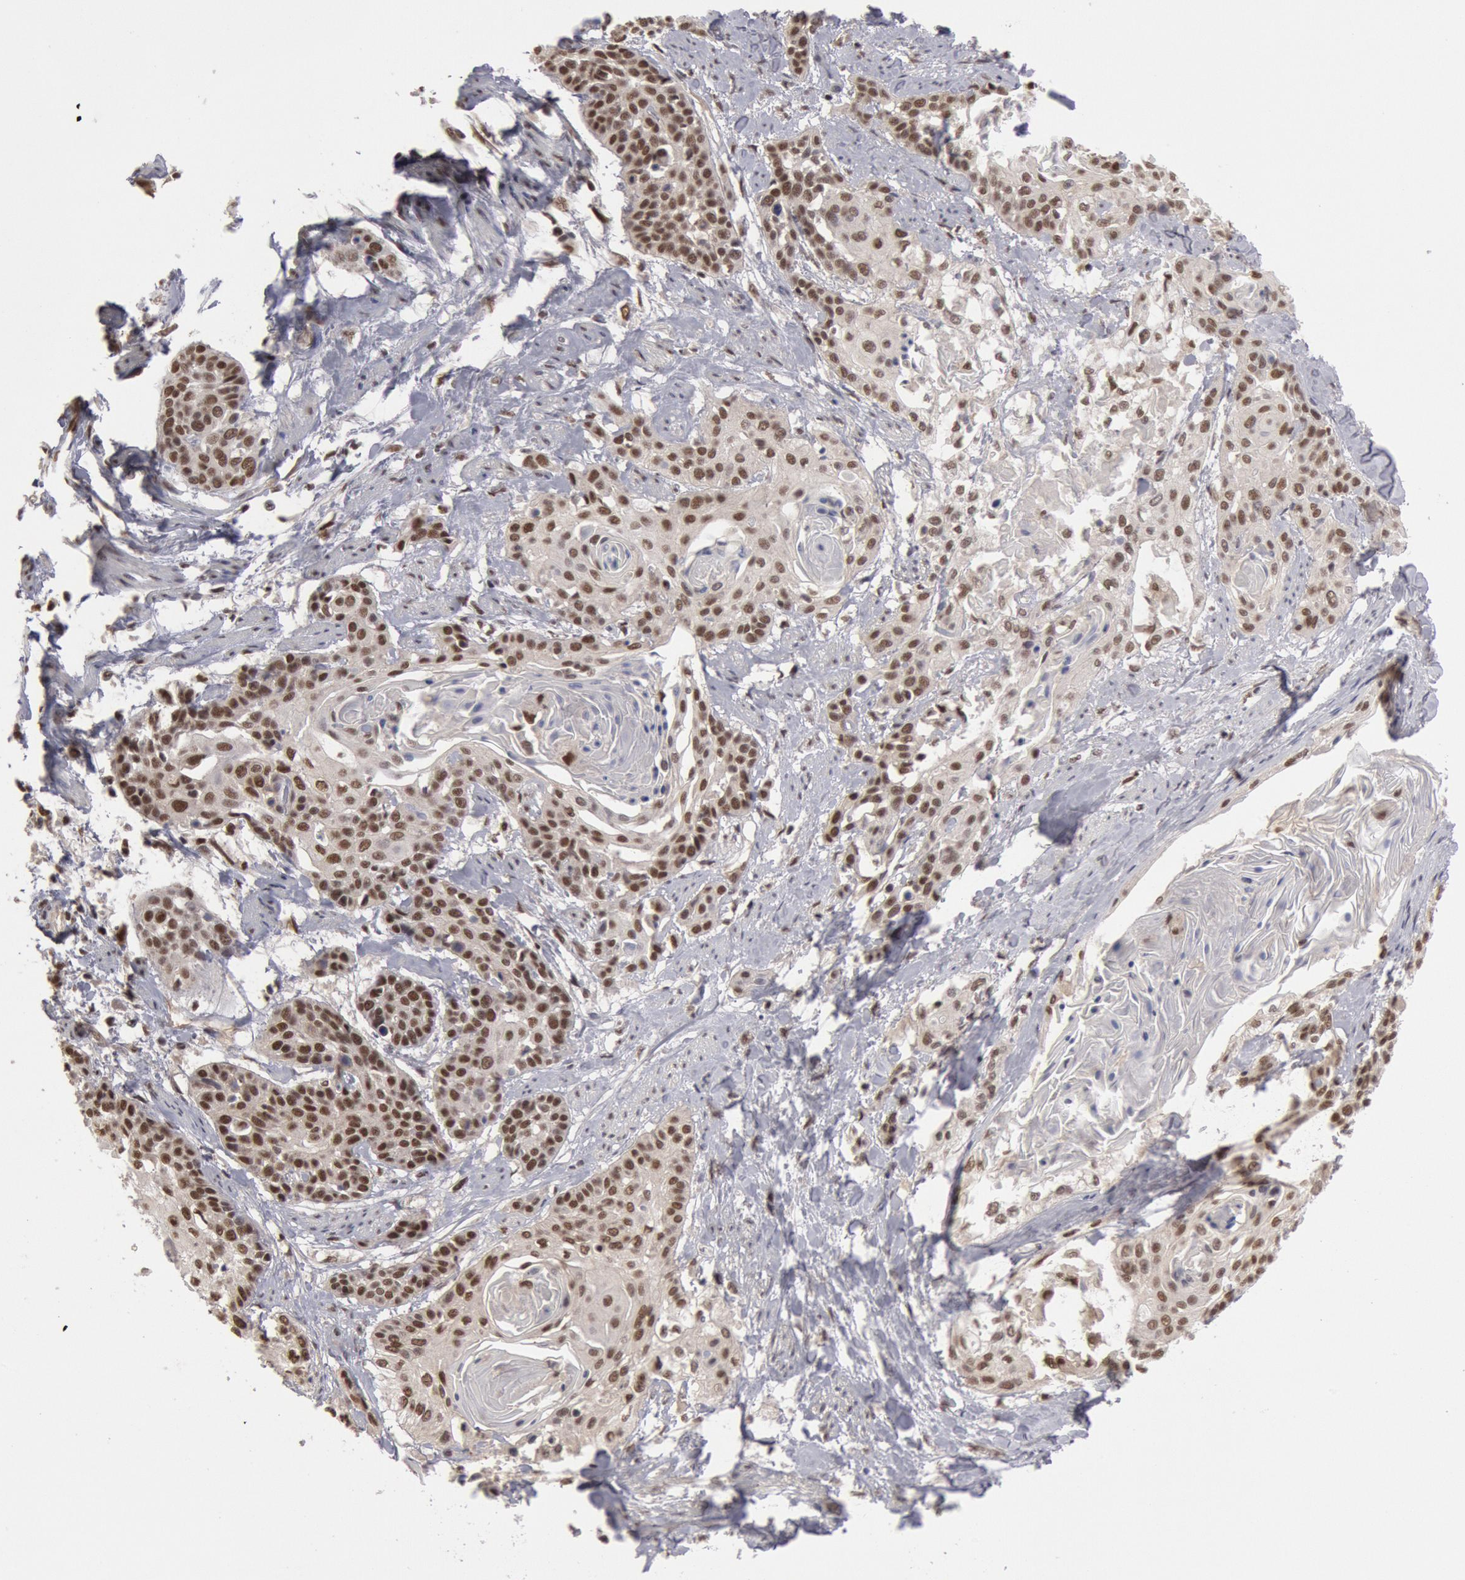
{"staining": {"intensity": "moderate", "quantity": "25%-75%", "location": "nuclear"}, "tissue": "cervical cancer", "cell_type": "Tumor cells", "image_type": "cancer", "snomed": [{"axis": "morphology", "description": "Squamous cell carcinoma, NOS"}, {"axis": "topography", "description": "Cervix"}], "caption": "Immunohistochemical staining of human squamous cell carcinoma (cervical) shows medium levels of moderate nuclear staining in approximately 25%-75% of tumor cells.", "gene": "PPP4R3B", "patient": {"sex": "female", "age": 57}}